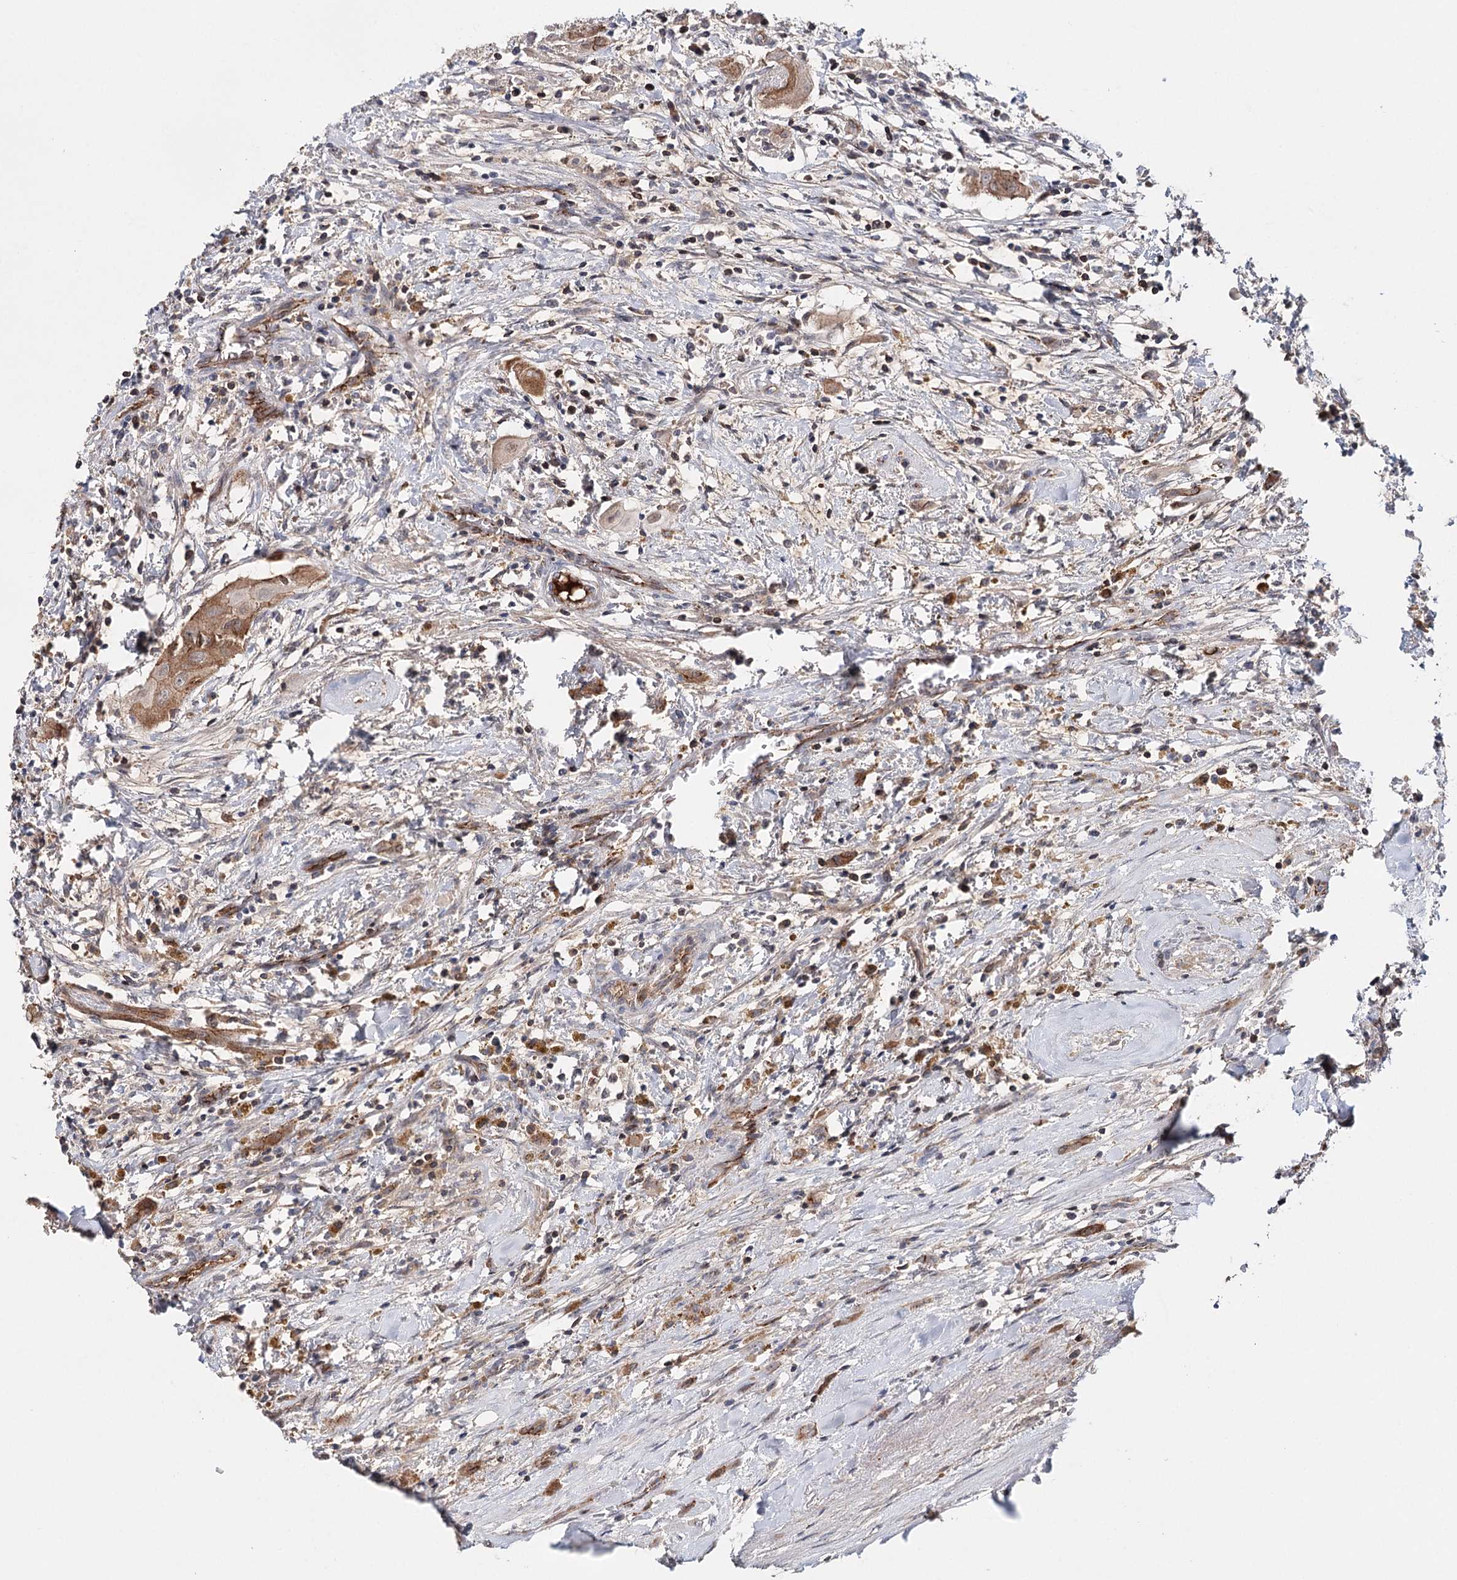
{"staining": {"intensity": "moderate", "quantity": ">75%", "location": "cytoplasmic/membranous"}, "tissue": "thyroid cancer", "cell_type": "Tumor cells", "image_type": "cancer", "snomed": [{"axis": "morphology", "description": "Papillary adenocarcinoma, NOS"}, {"axis": "topography", "description": "Thyroid gland"}], "caption": "Brown immunohistochemical staining in thyroid cancer (papillary adenocarcinoma) exhibits moderate cytoplasmic/membranous positivity in about >75% of tumor cells.", "gene": "PKP4", "patient": {"sex": "female", "age": 59}}